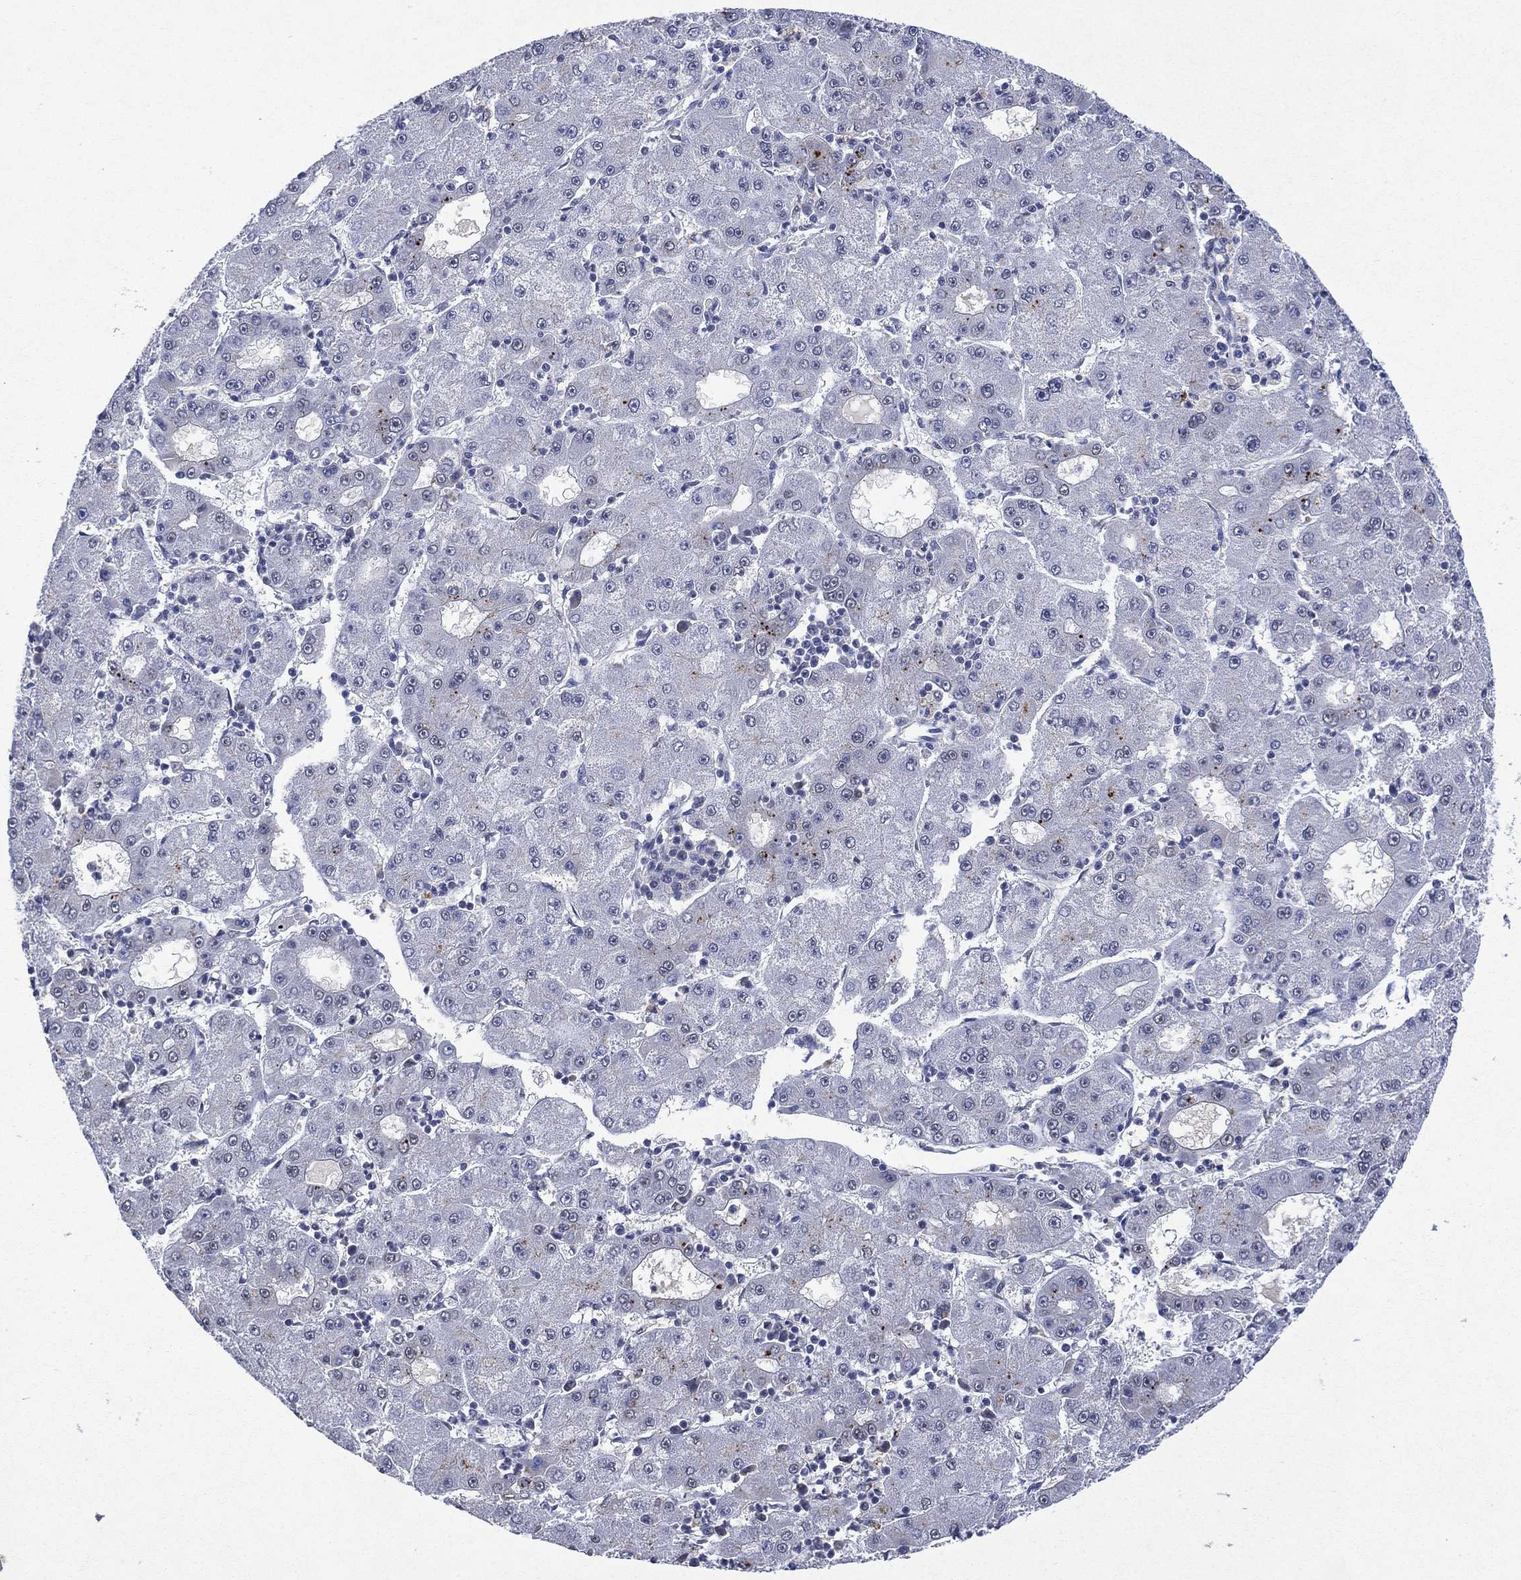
{"staining": {"intensity": "negative", "quantity": "none", "location": "none"}, "tissue": "liver cancer", "cell_type": "Tumor cells", "image_type": "cancer", "snomed": [{"axis": "morphology", "description": "Carcinoma, Hepatocellular, NOS"}, {"axis": "topography", "description": "Liver"}], "caption": "Human liver cancer (hepatocellular carcinoma) stained for a protein using IHC exhibits no positivity in tumor cells.", "gene": "ASB10", "patient": {"sex": "male", "age": 73}}